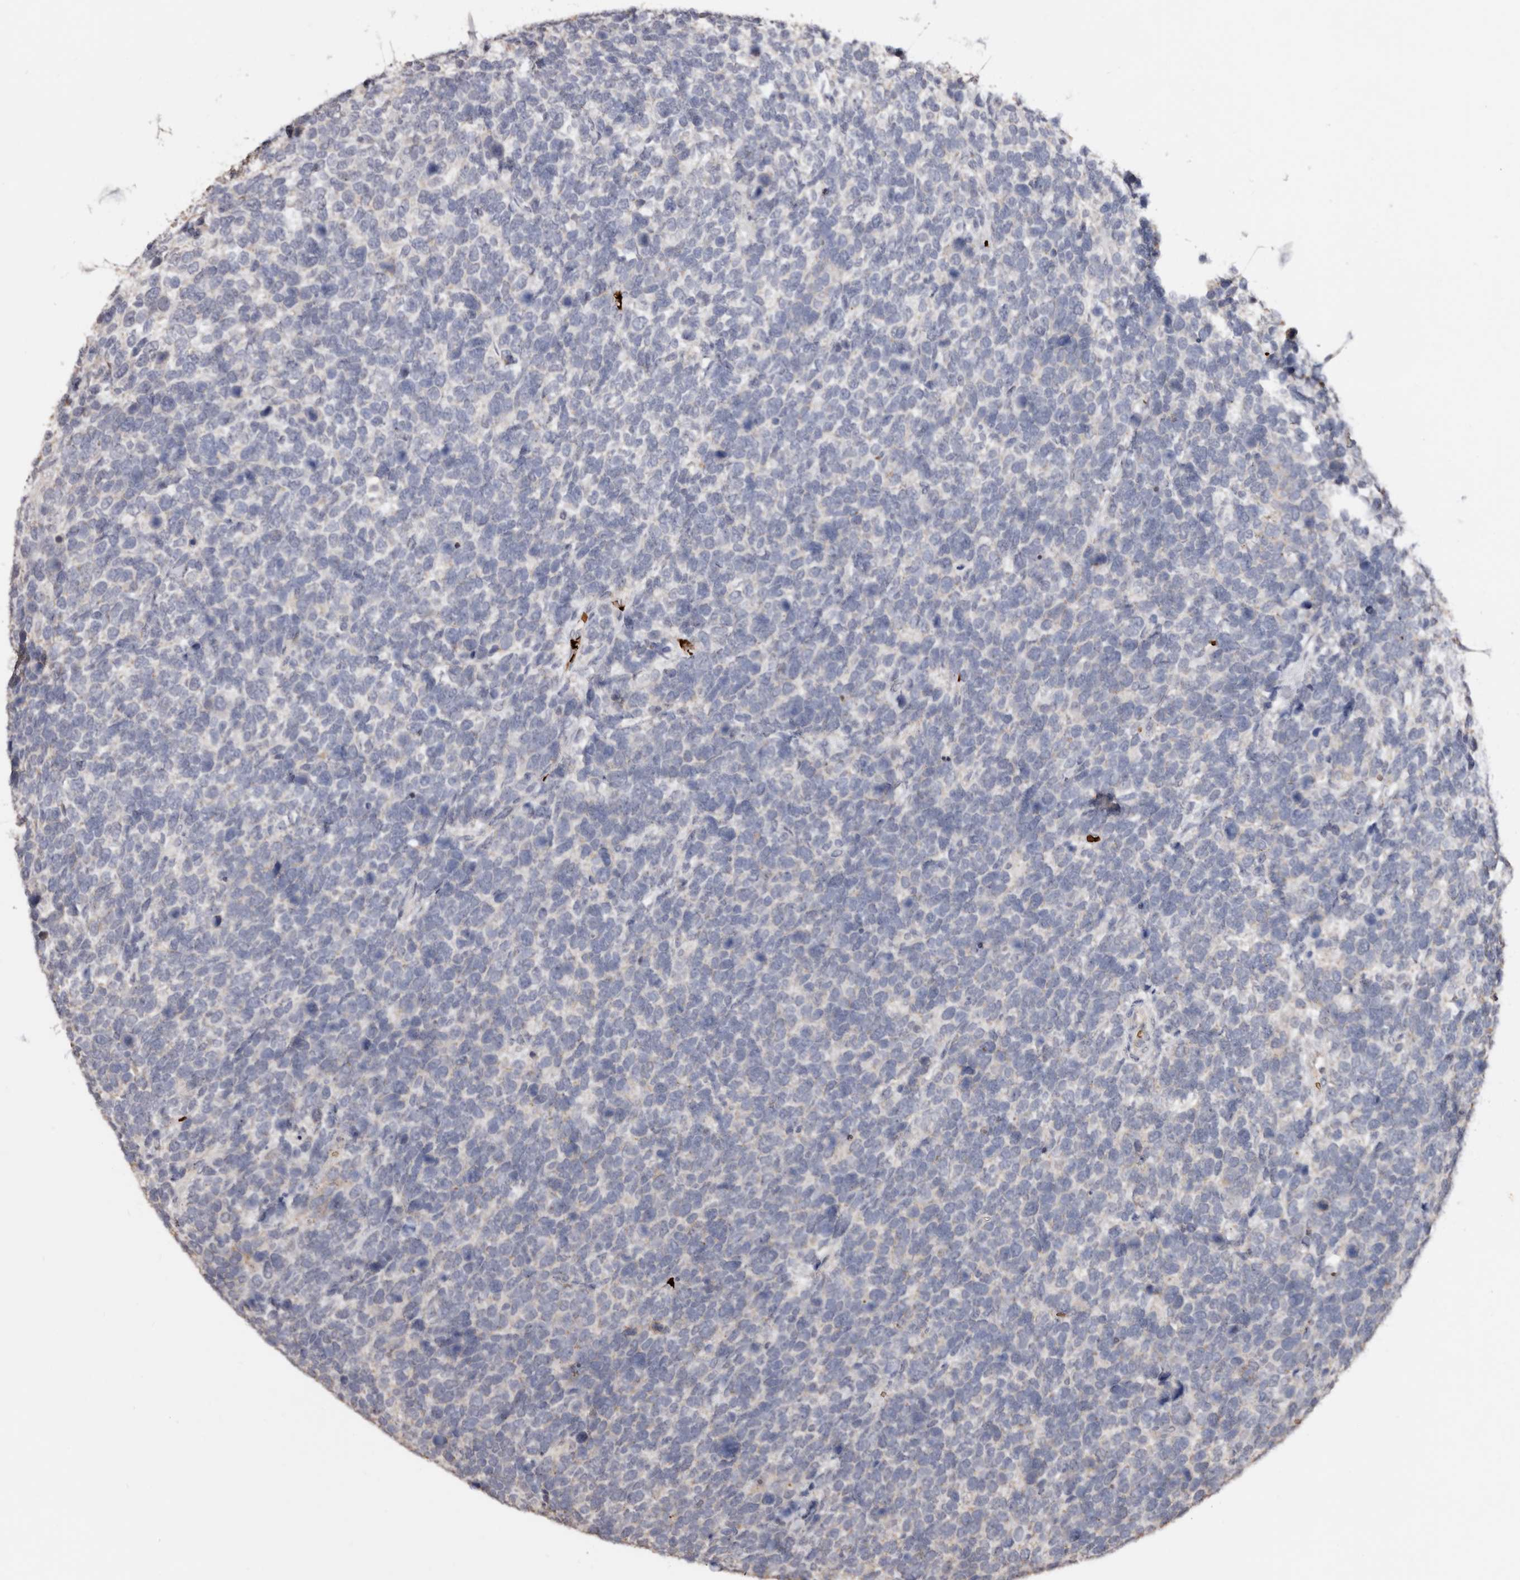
{"staining": {"intensity": "negative", "quantity": "none", "location": "none"}, "tissue": "urothelial cancer", "cell_type": "Tumor cells", "image_type": "cancer", "snomed": [{"axis": "morphology", "description": "Urothelial carcinoma, High grade"}, {"axis": "topography", "description": "Urinary bladder"}], "caption": "Protein analysis of urothelial cancer shows no significant staining in tumor cells.", "gene": "GRAMD2A", "patient": {"sex": "female", "age": 82}}